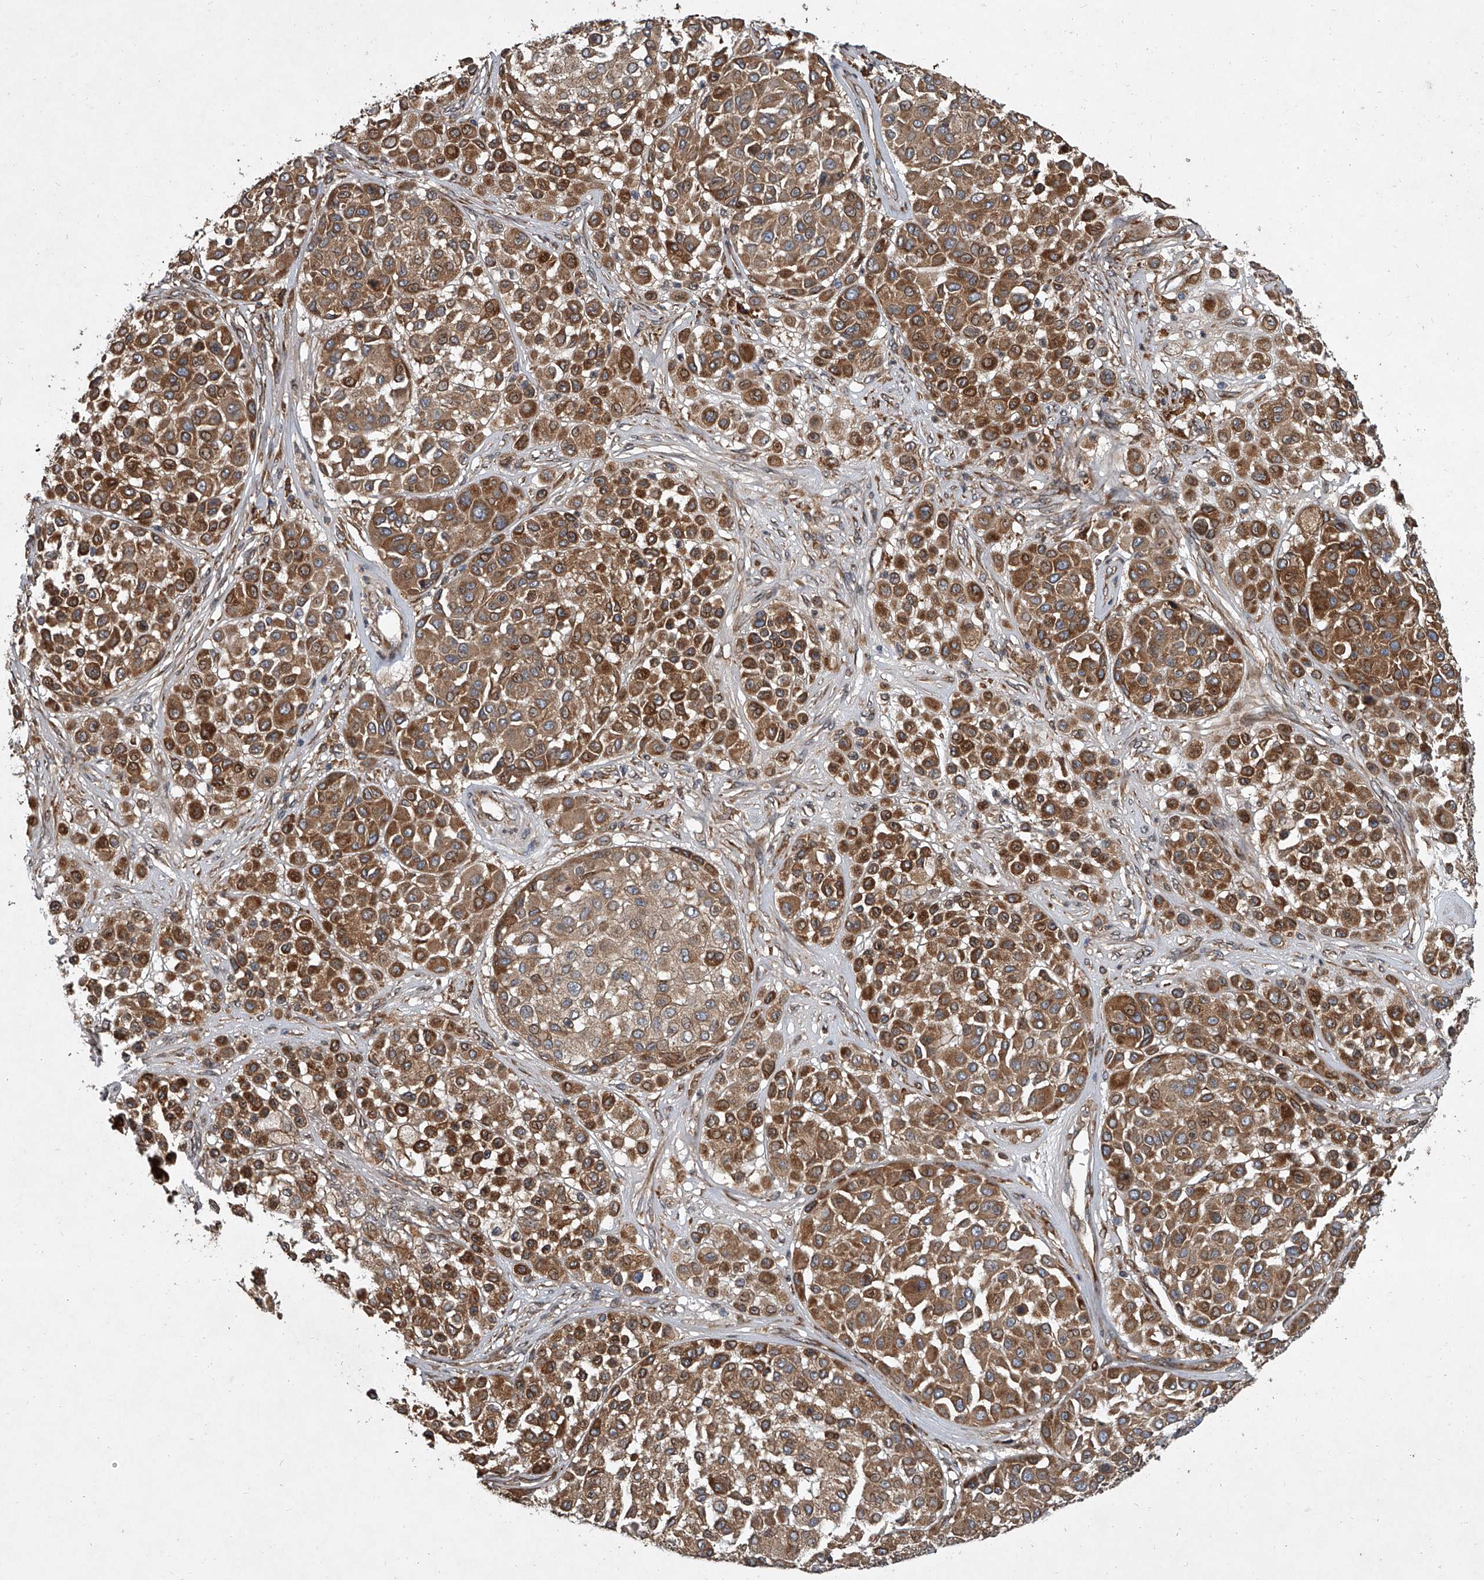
{"staining": {"intensity": "strong", "quantity": ">75%", "location": "cytoplasmic/membranous"}, "tissue": "melanoma", "cell_type": "Tumor cells", "image_type": "cancer", "snomed": [{"axis": "morphology", "description": "Malignant melanoma, Metastatic site"}, {"axis": "topography", "description": "Soft tissue"}], "caption": "Protein analysis of malignant melanoma (metastatic site) tissue shows strong cytoplasmic/membranous expression in approximately >75% of tumor cells. The staining was performed using DAB (3,3'-diaminobenzidine) to visualize the protein expression in brown, while the nuclei were stained in blue with hematoxylin (Magnification: 20x).", "gene": "EVA1C", "patient": {"sex": "male", "age": 41}}